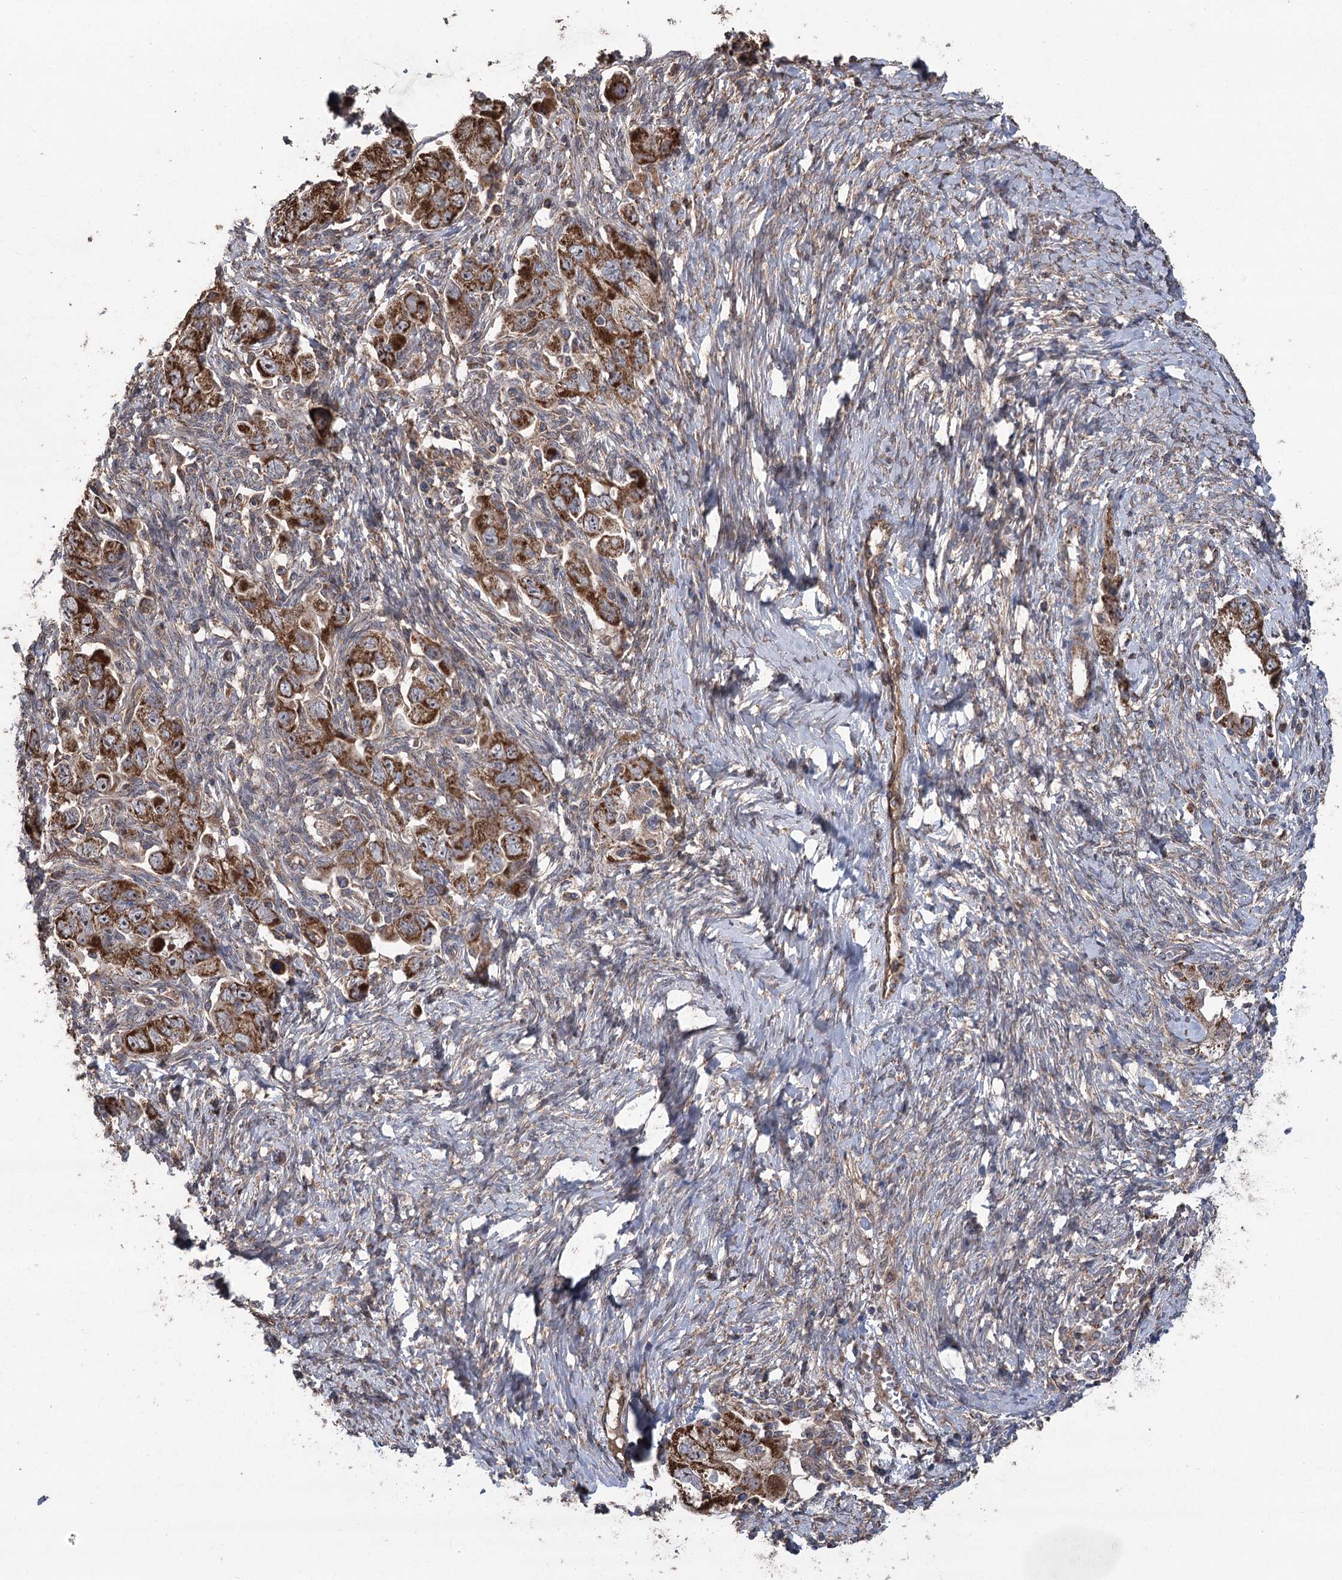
{"staining": {"intensity": "strong", "quantity": ">75%", "location": "cytoplasmic/membranous,nuclear"}, "tissue": "ovarian cancer", "cell_type": "Tumor cells", "image_type": "cancer", "snomed": [{"axis": "morphology", "description": "Carcinoma, NOS"}, {"axis": "morphology", "description": "Cystadenocarcinoma, serous, NOS"}, {"axis": "topography", "description": "Ovary"}], "caption": "High-power microscopy captured an immunohistochemistry image of ovarian cancer, revealing strong cytoplasmic/membranous and nuclear staining in about >75% of tumor cells.", "gene": "RWDD4", "patient": {"sex": "female", "age": 69}}